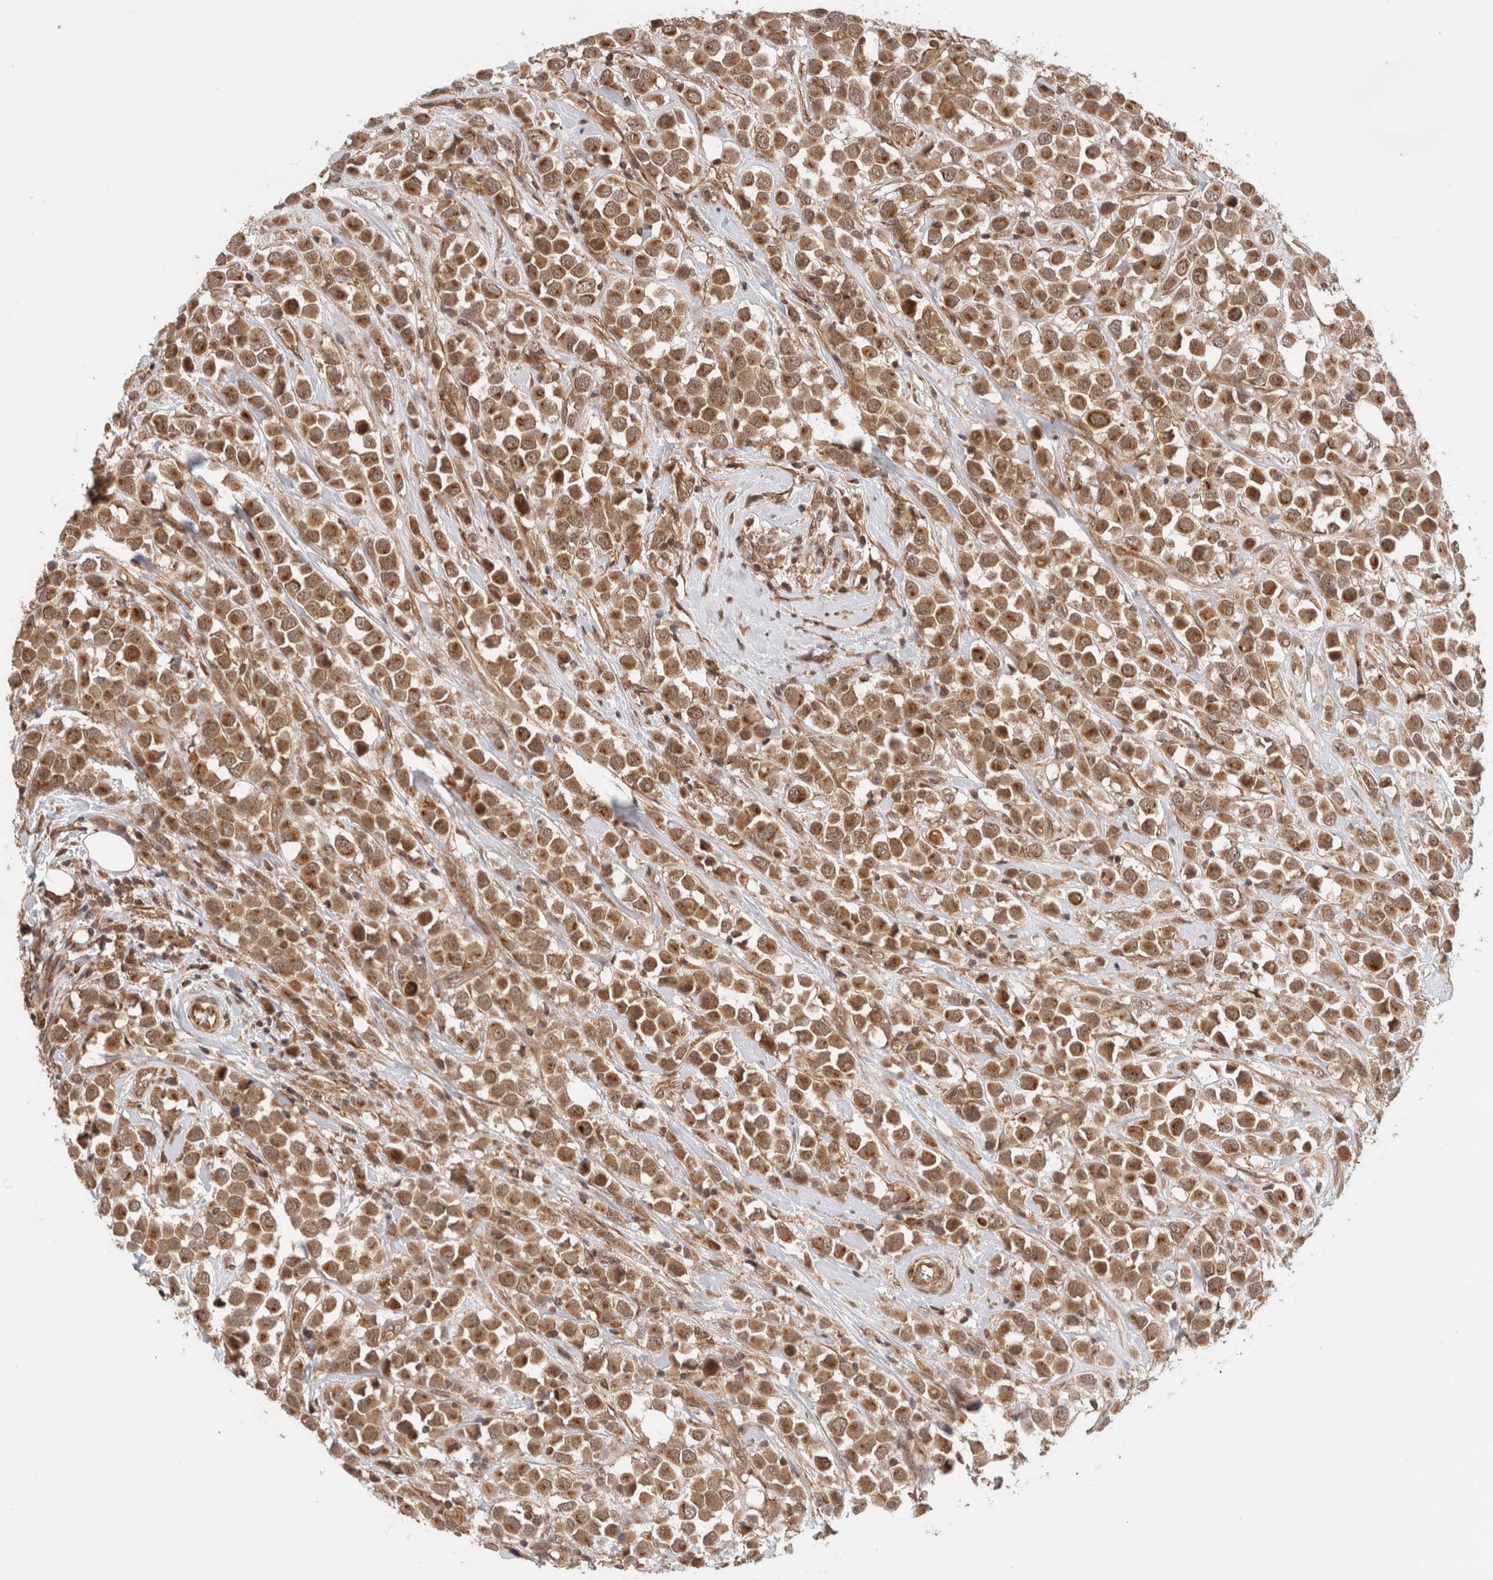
{"staining": {"intensity": "moderate", "quantity": ">75%", "location": "cytoplasmic/membranous,nuclear"}, "tissue": "breast cancer", "cell_type": "Tumor cells", "image_type": "cancer", "snomed": [{"axis": "morphology", "description": "Duct carcinoma"}, {"axis": "topography", "description": "Breast"}], "caption": "A micrograph of breast intraductal carcinoma stained for a protein demonstrates moderate cytoplasmic/membranous and nuclear brown staining in tumor cells.", "gene": "SIKE1", "patient": {"sex": "female", "age": 61}}